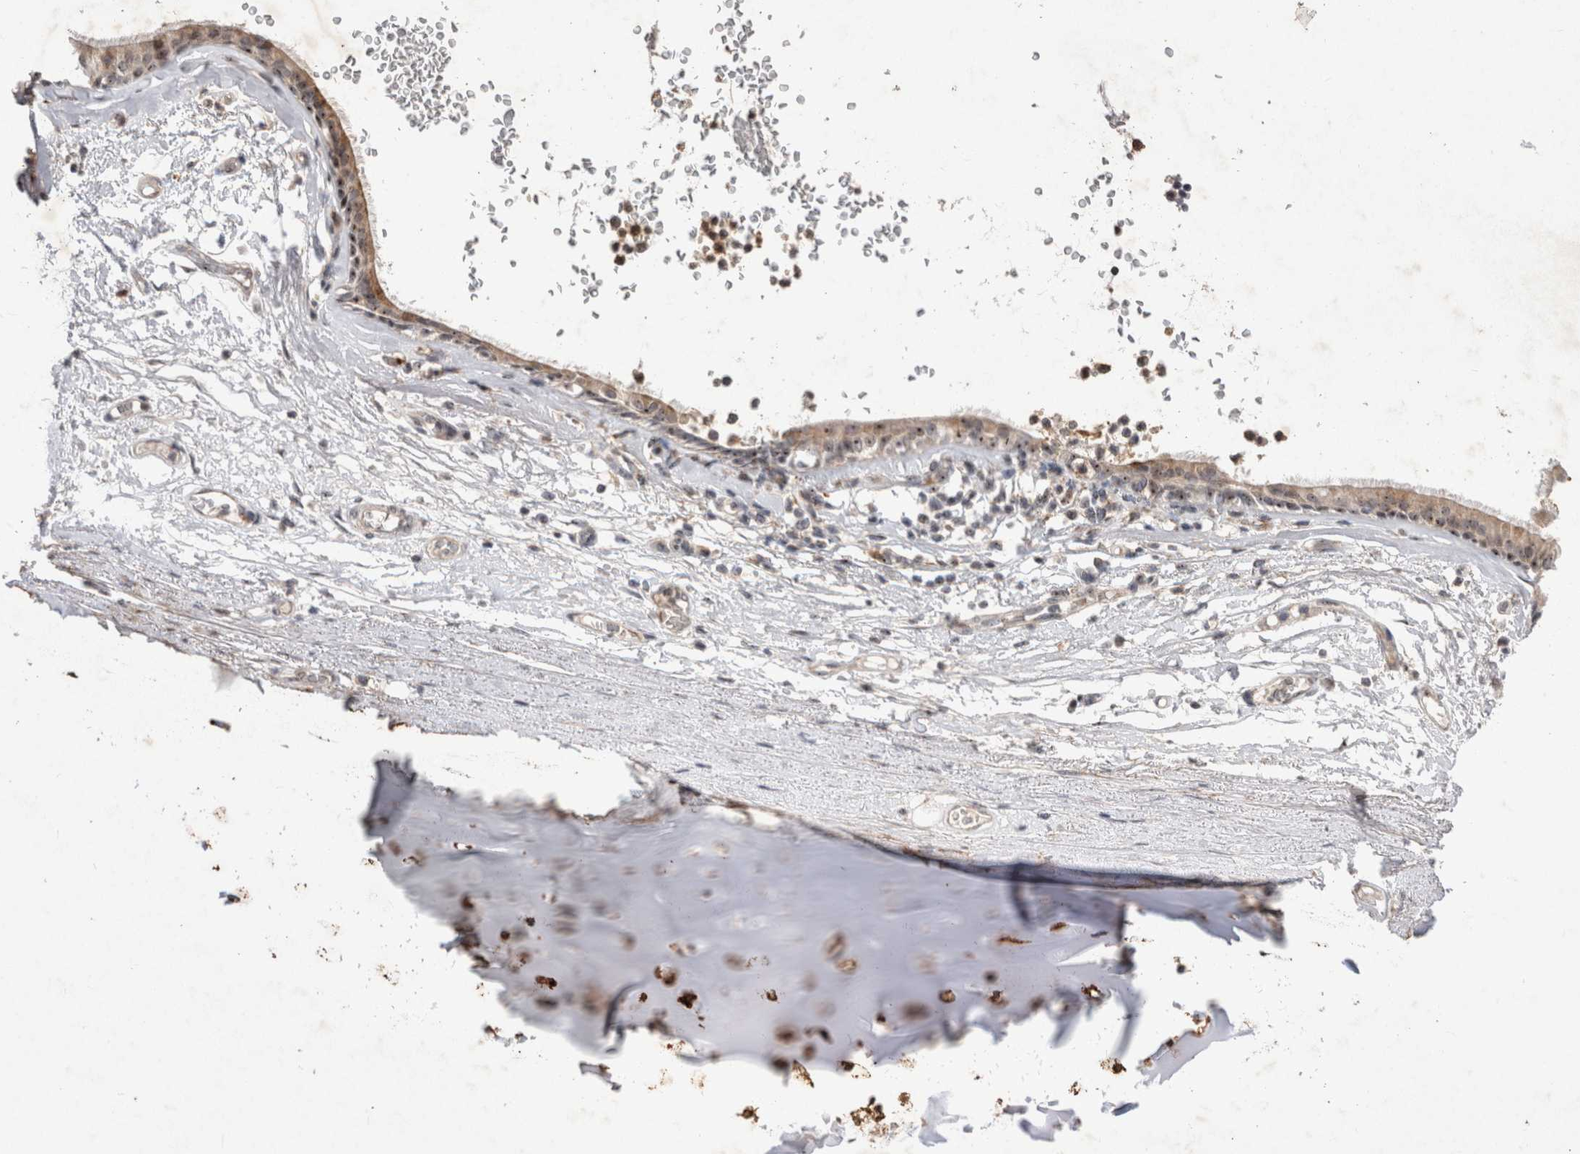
{"staining": {"intensity": "moderate", "quantity": ">75%", "location": "cytoplasmic/membranous,nuclear"}, "tissue": "adipose tissue", "cell_type": "Adipocytes", "image_type": "normal", "snomed": [{"axis": "morphology", "description": "Normal tissue, NOS"}, {"axis": "topography", "description": "Cartilage tissue"}], "caption": "A high-resolution histopathology image shows IHC staining of unremarkable adipose tissue, which displays moderate cytoplasmic/membranous,nuclear staining in approximately >75% of adipocytes.", "gene": "STK11", "patient": {"sex": "female", "age": 63}}